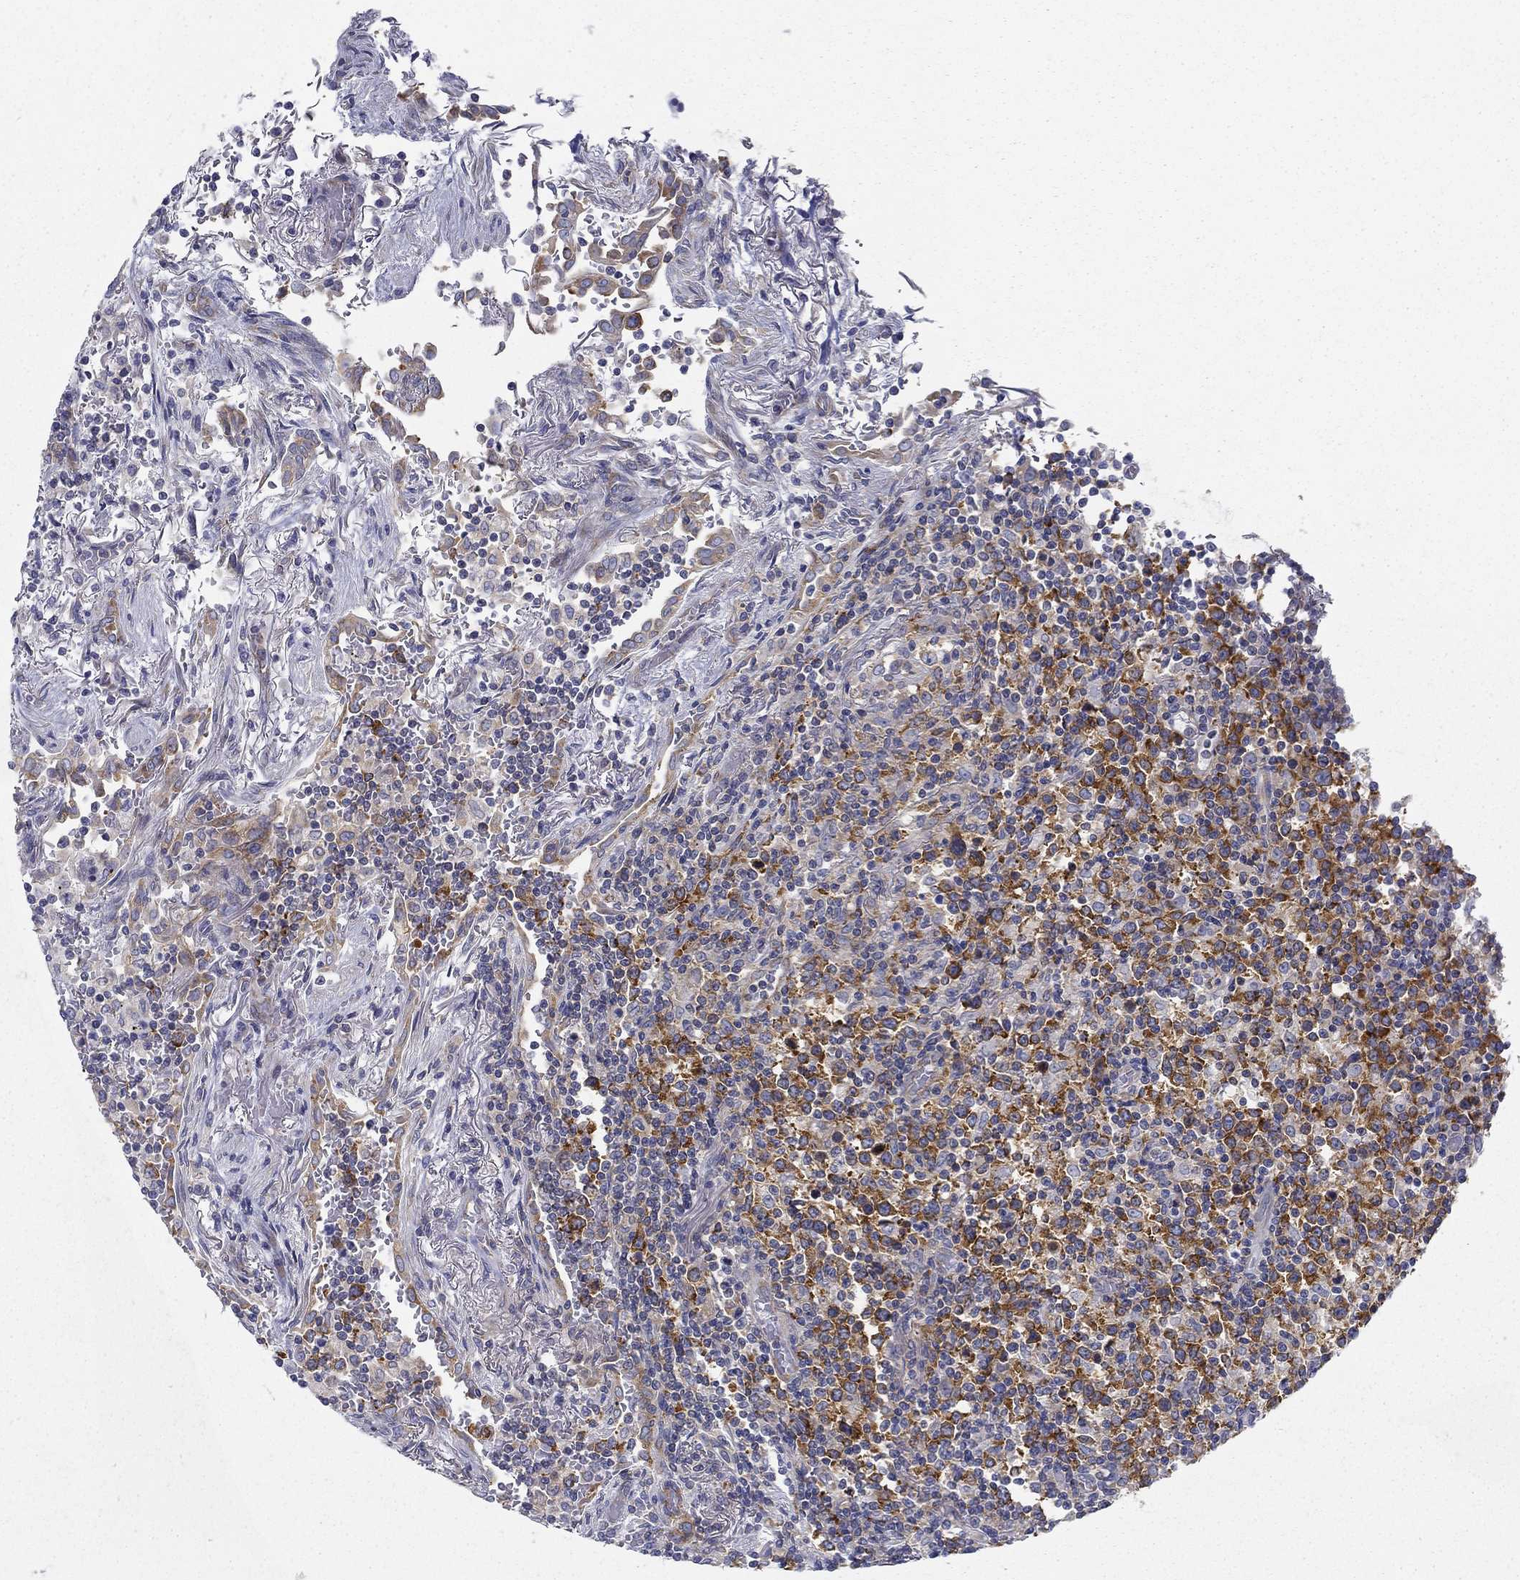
{"staining": {"intensity": "strong", "quantity": "25%-75%", "location": "cytoplasmic/membranous"}, "tissue": "lymphoma", "cell_type": "Tumor cells", "image_type": "cancer", "snomed": [{"axis": "morphology", "description": "Malignant lymphoma, non-Hodgkin's type, High grade"}, {"axis": "topography", "description": "Lung"}], "caption": "Human malignant lymphoma, non-Hodgkin's type (high-grade) stained with a brown dye shows strong cytoplasmic/membranous positive staining in approximately 25%-75% of tumor cells.", "gene": "FXR1", "patient": {"sex": "male", "age": 79}}